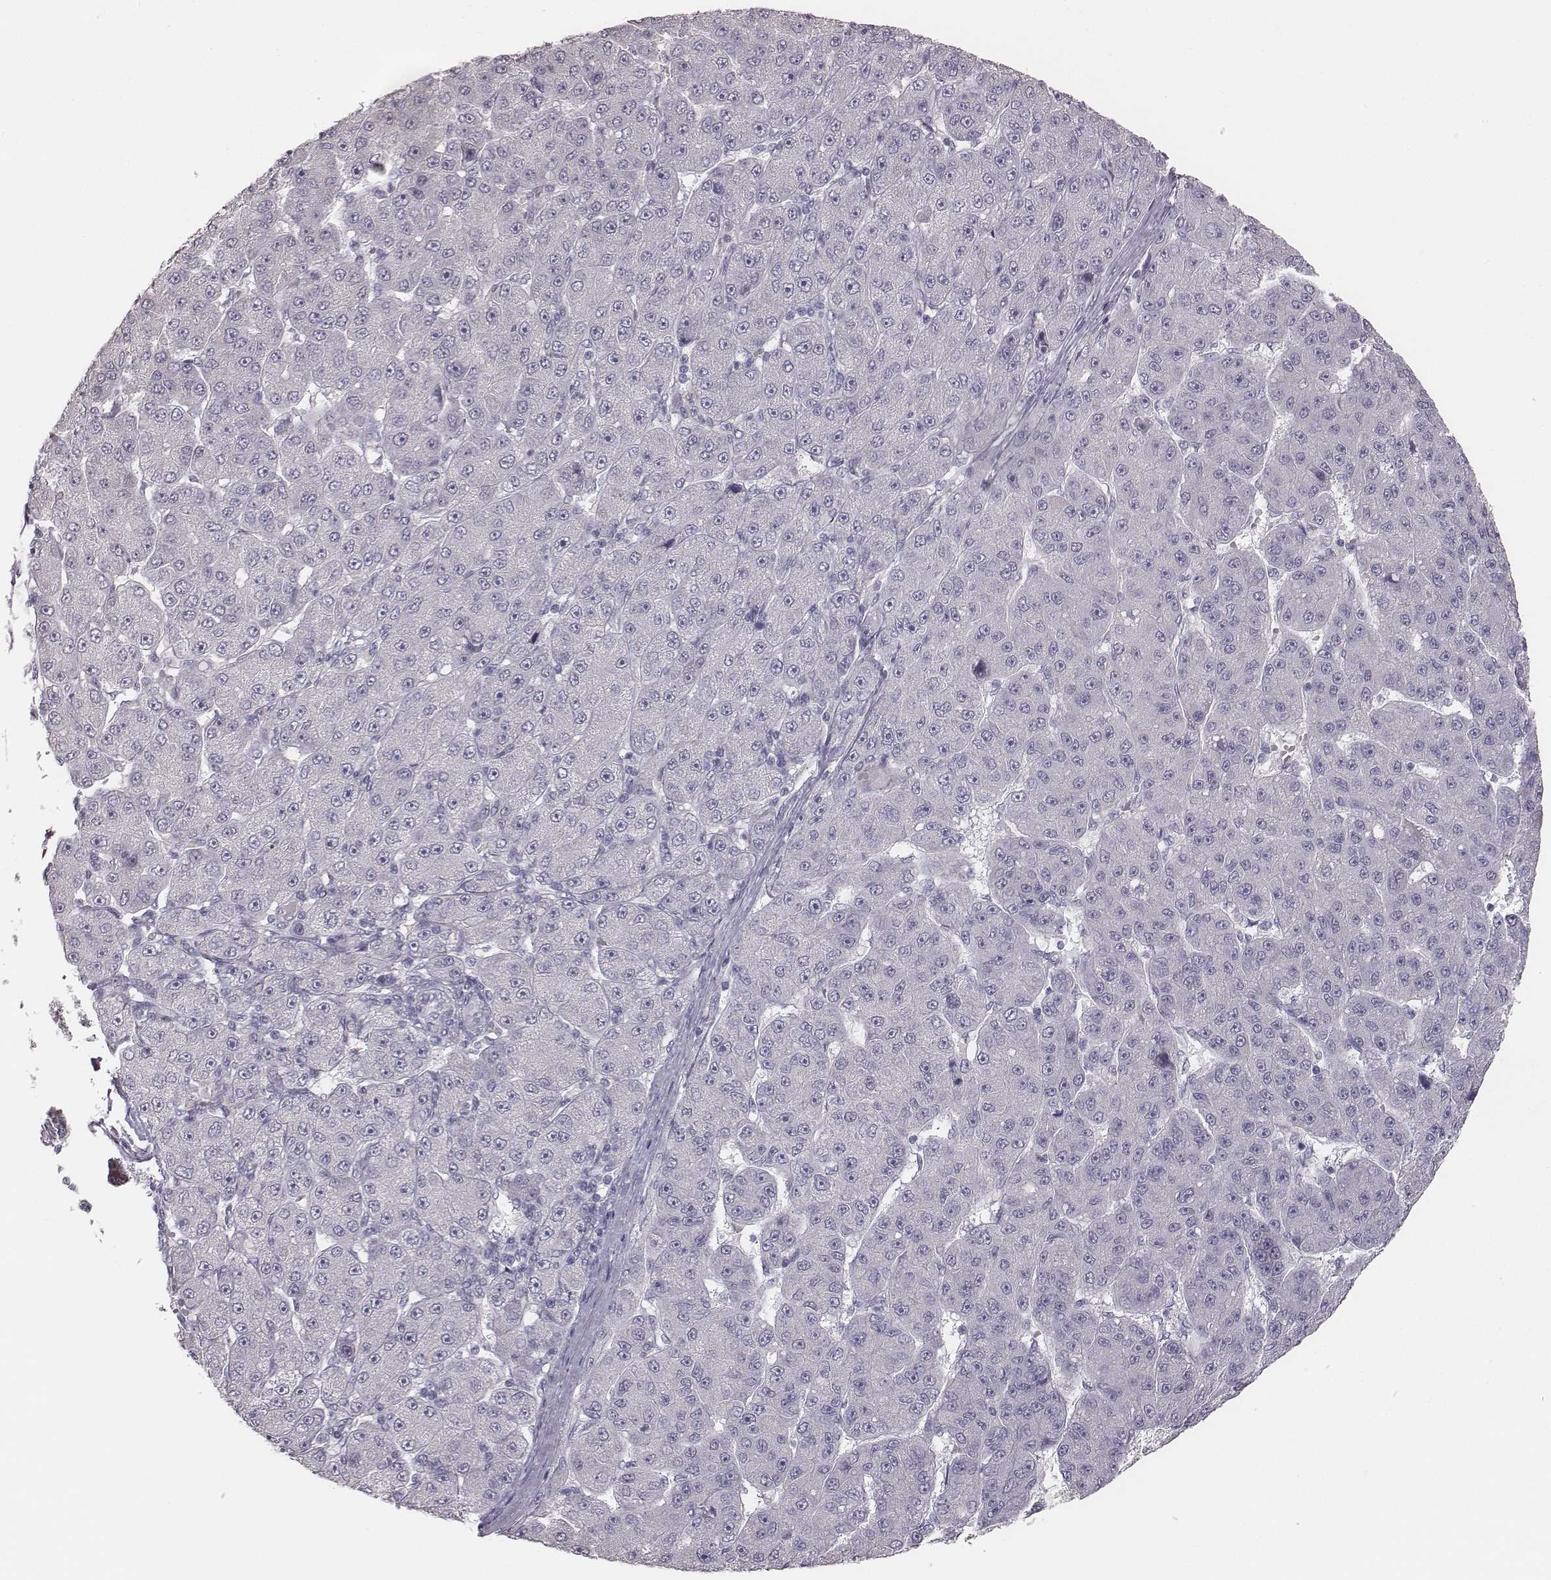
{"staining": {"intensity": "negative", "quantity": "none", "location": "none"}, "tissue": "liver cancer", "cell_type": "Tumor cells", "image_type": "cancer", "snomed": [{"axis": "morphology", "description": "Carcinoma, Hepatocellular, NOS"}, {"axis": "topography", "description": "Liver"}], "caption": "Tumor cells show no significant positivity in liver cancer (hepatocellular carcinoma).", "gene": "MYH6", "patient": {"sex": "male", "age": 67}}